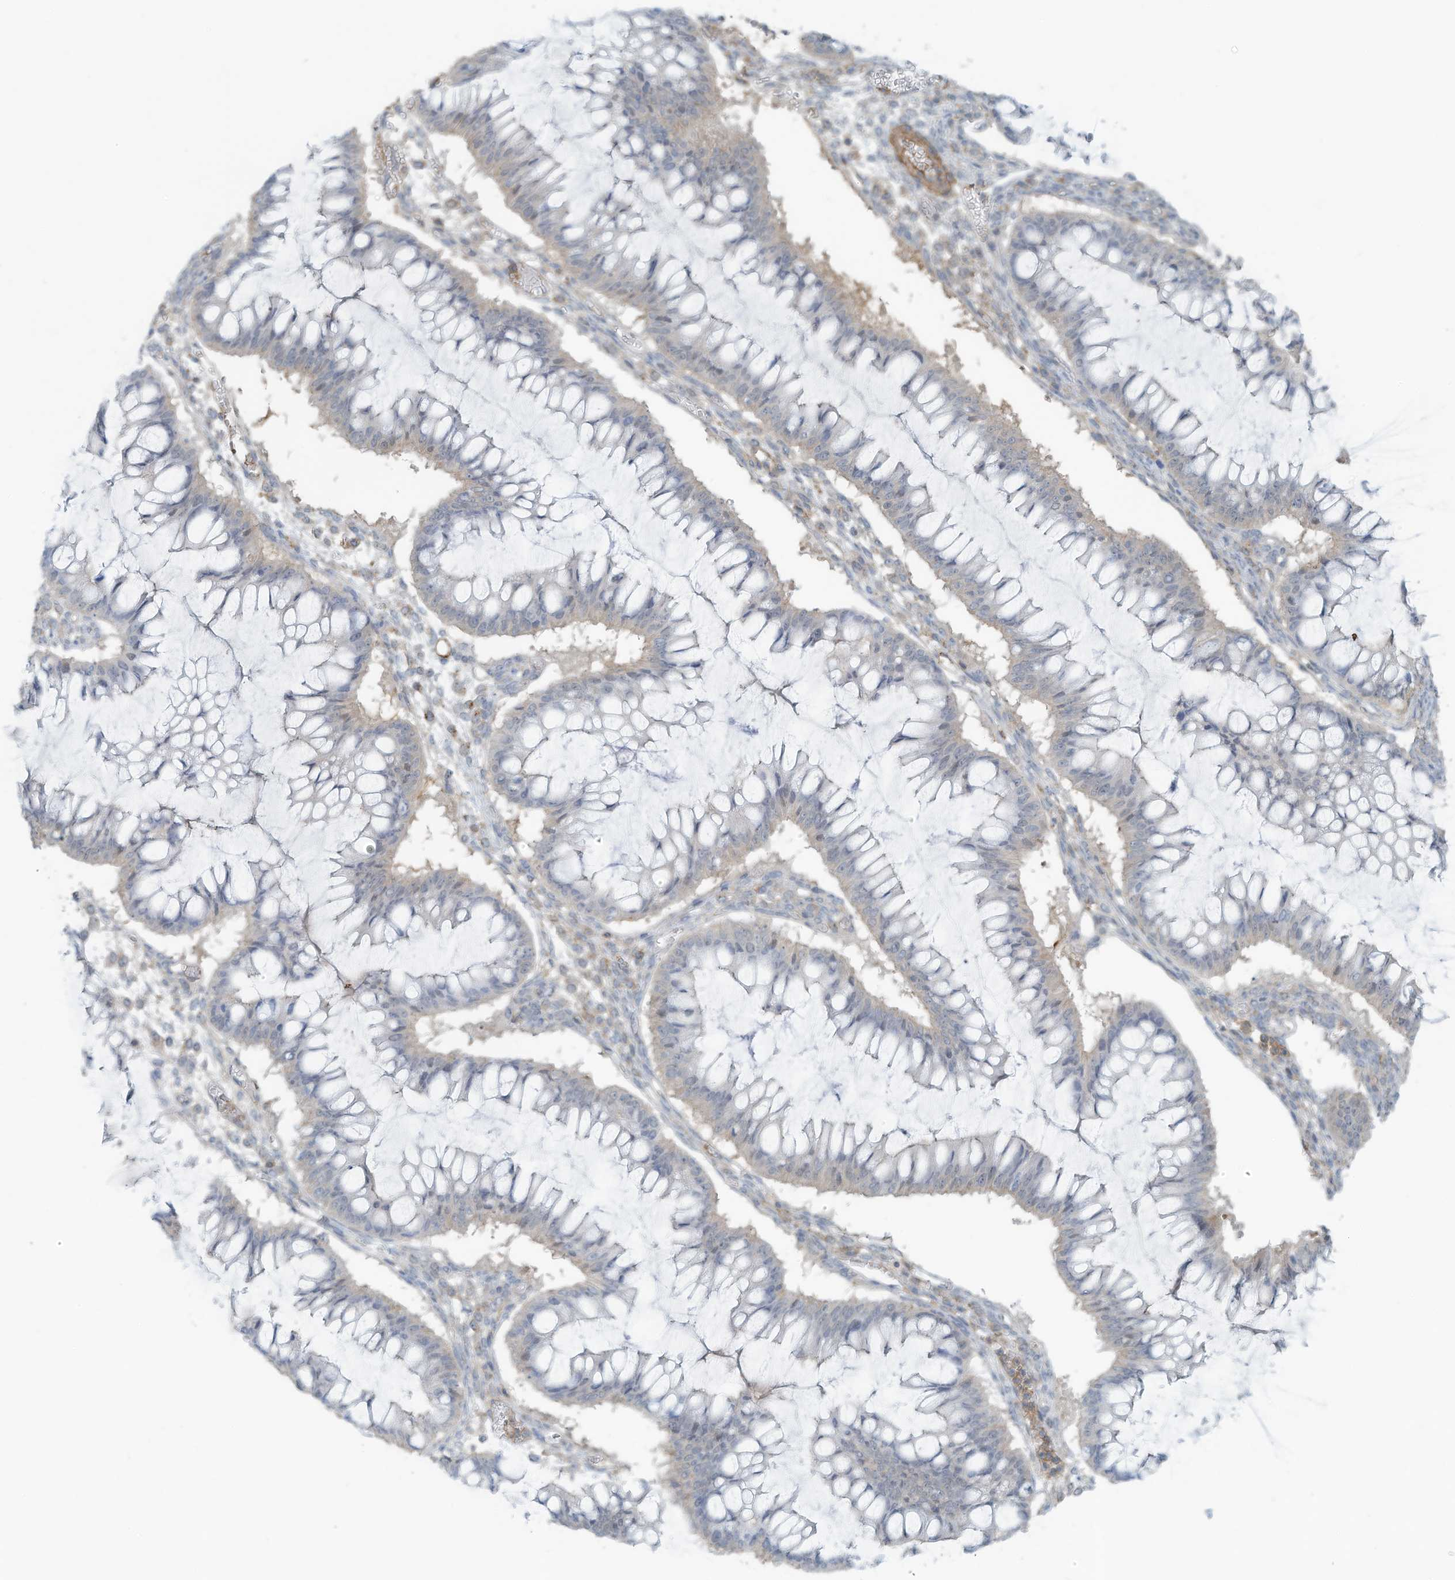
{"staining": {"intensity": "negative", "quantity": "none", "location": "none"}, "tissue": "ovarian cancer", "cell_type": "Tumor cells", "image_type": "cancer", "snomed": [{"axis": "morphology", "description": "Cystadenocarcinoma, mucinous, NOS"}, {"axis": "topography", "description": "Ovary"}], "caption": "Histopathology image shows no protein staining in tumor cells of mucinous cystadenocarcinoma (ovarian) tissue. (Immunohistochemistry (ihc), brightfield microscopy, high magnification).", "gene": "ZNF846", "patient": {"sex": "female", "age": 73}}